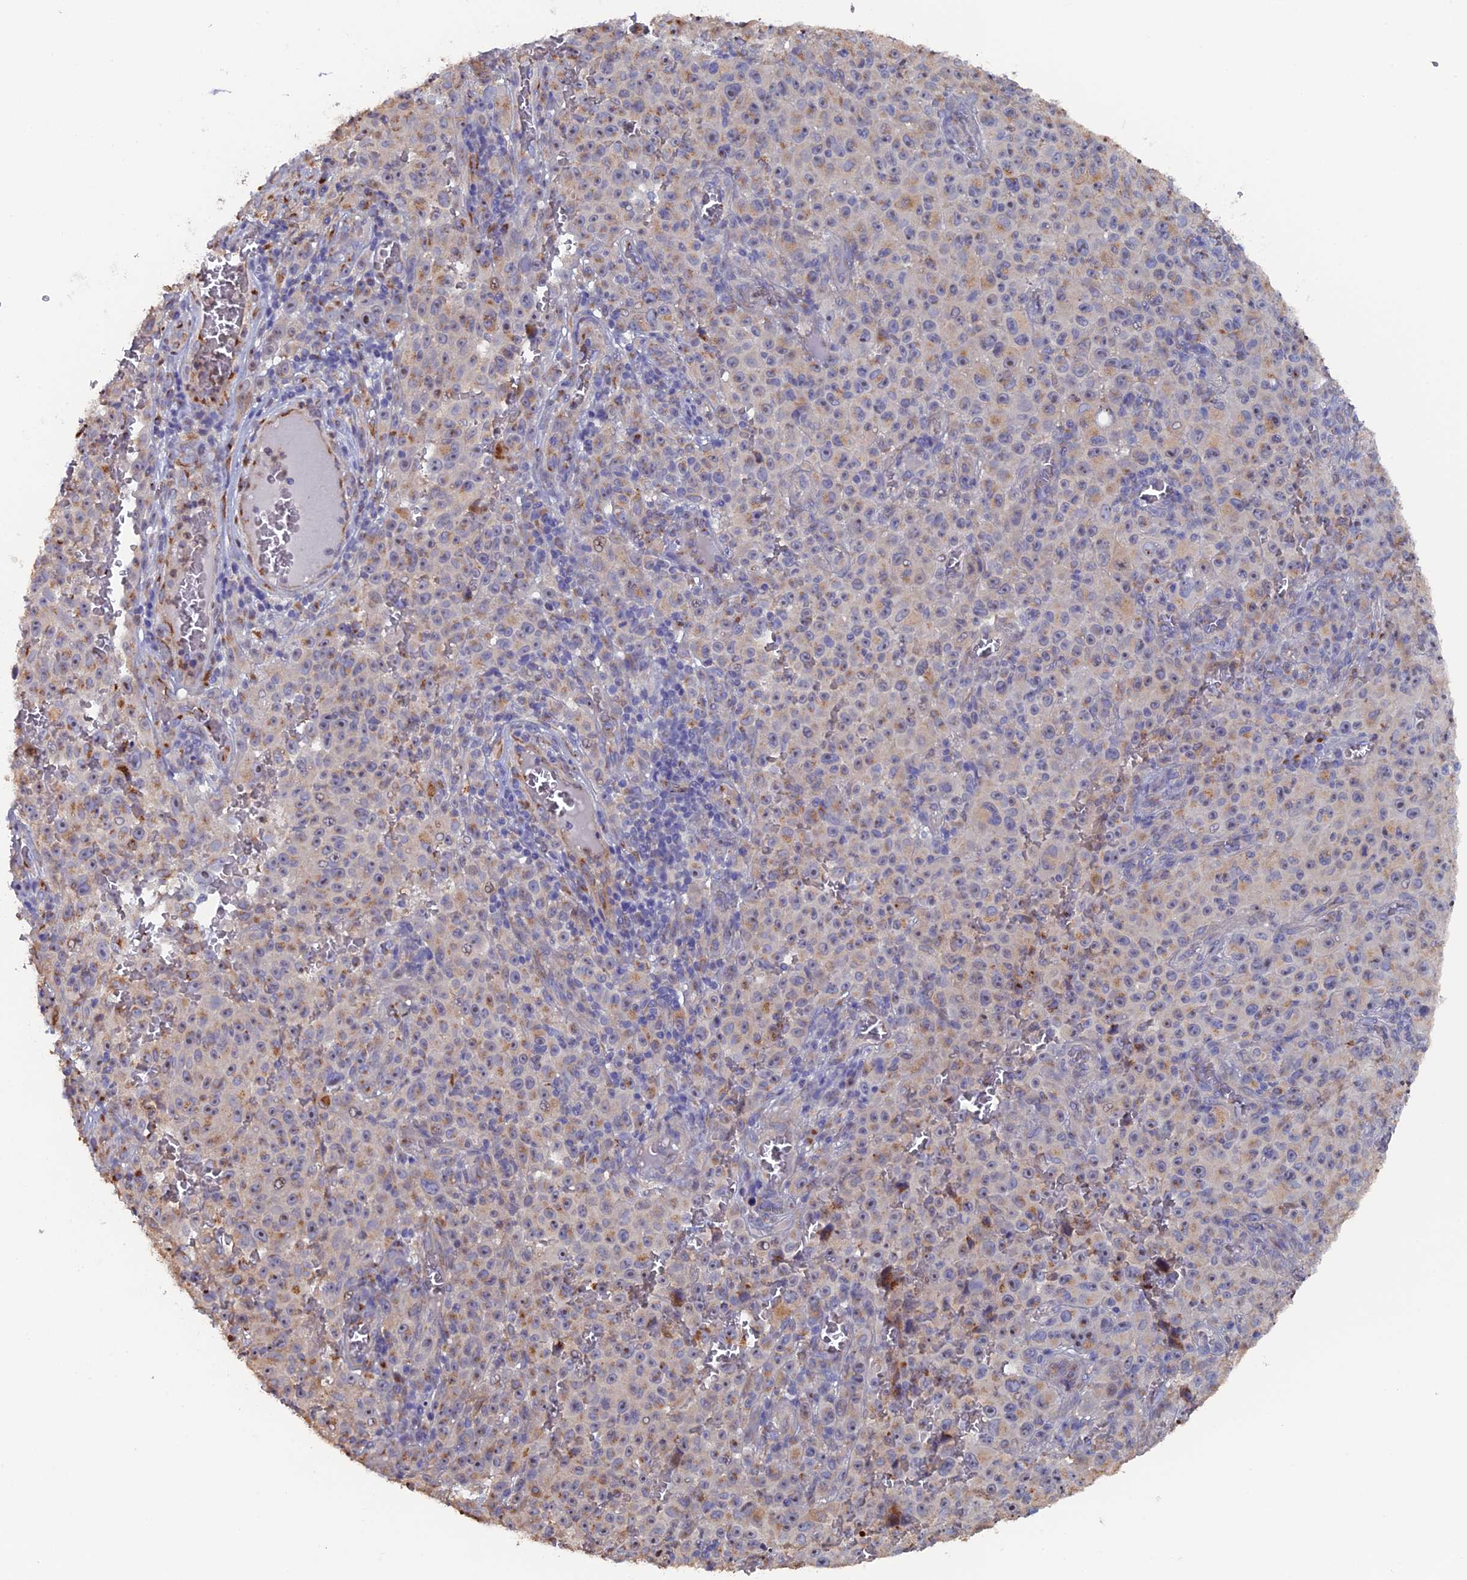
{"staining": {"intensity": "weak", "quantity": "25%-75%", "location": "cytoplasmic/membranous"}, "tissue": "melanoma", "cell_type": "Tumor cells", "image_type": "cancer", "snomed": [{"axis": "morphology", "description": "Malignant melanoma, NOS"}, {"axis": "topography", "description": "Skin"}], "caption": "A histopathology image of malignant melanoma stained for a protein displays weak cytoplasmic/membranous brown staining in tumor cells.", "gene": "VPS37C", "patient": {"sex": "female", "age": 82}}